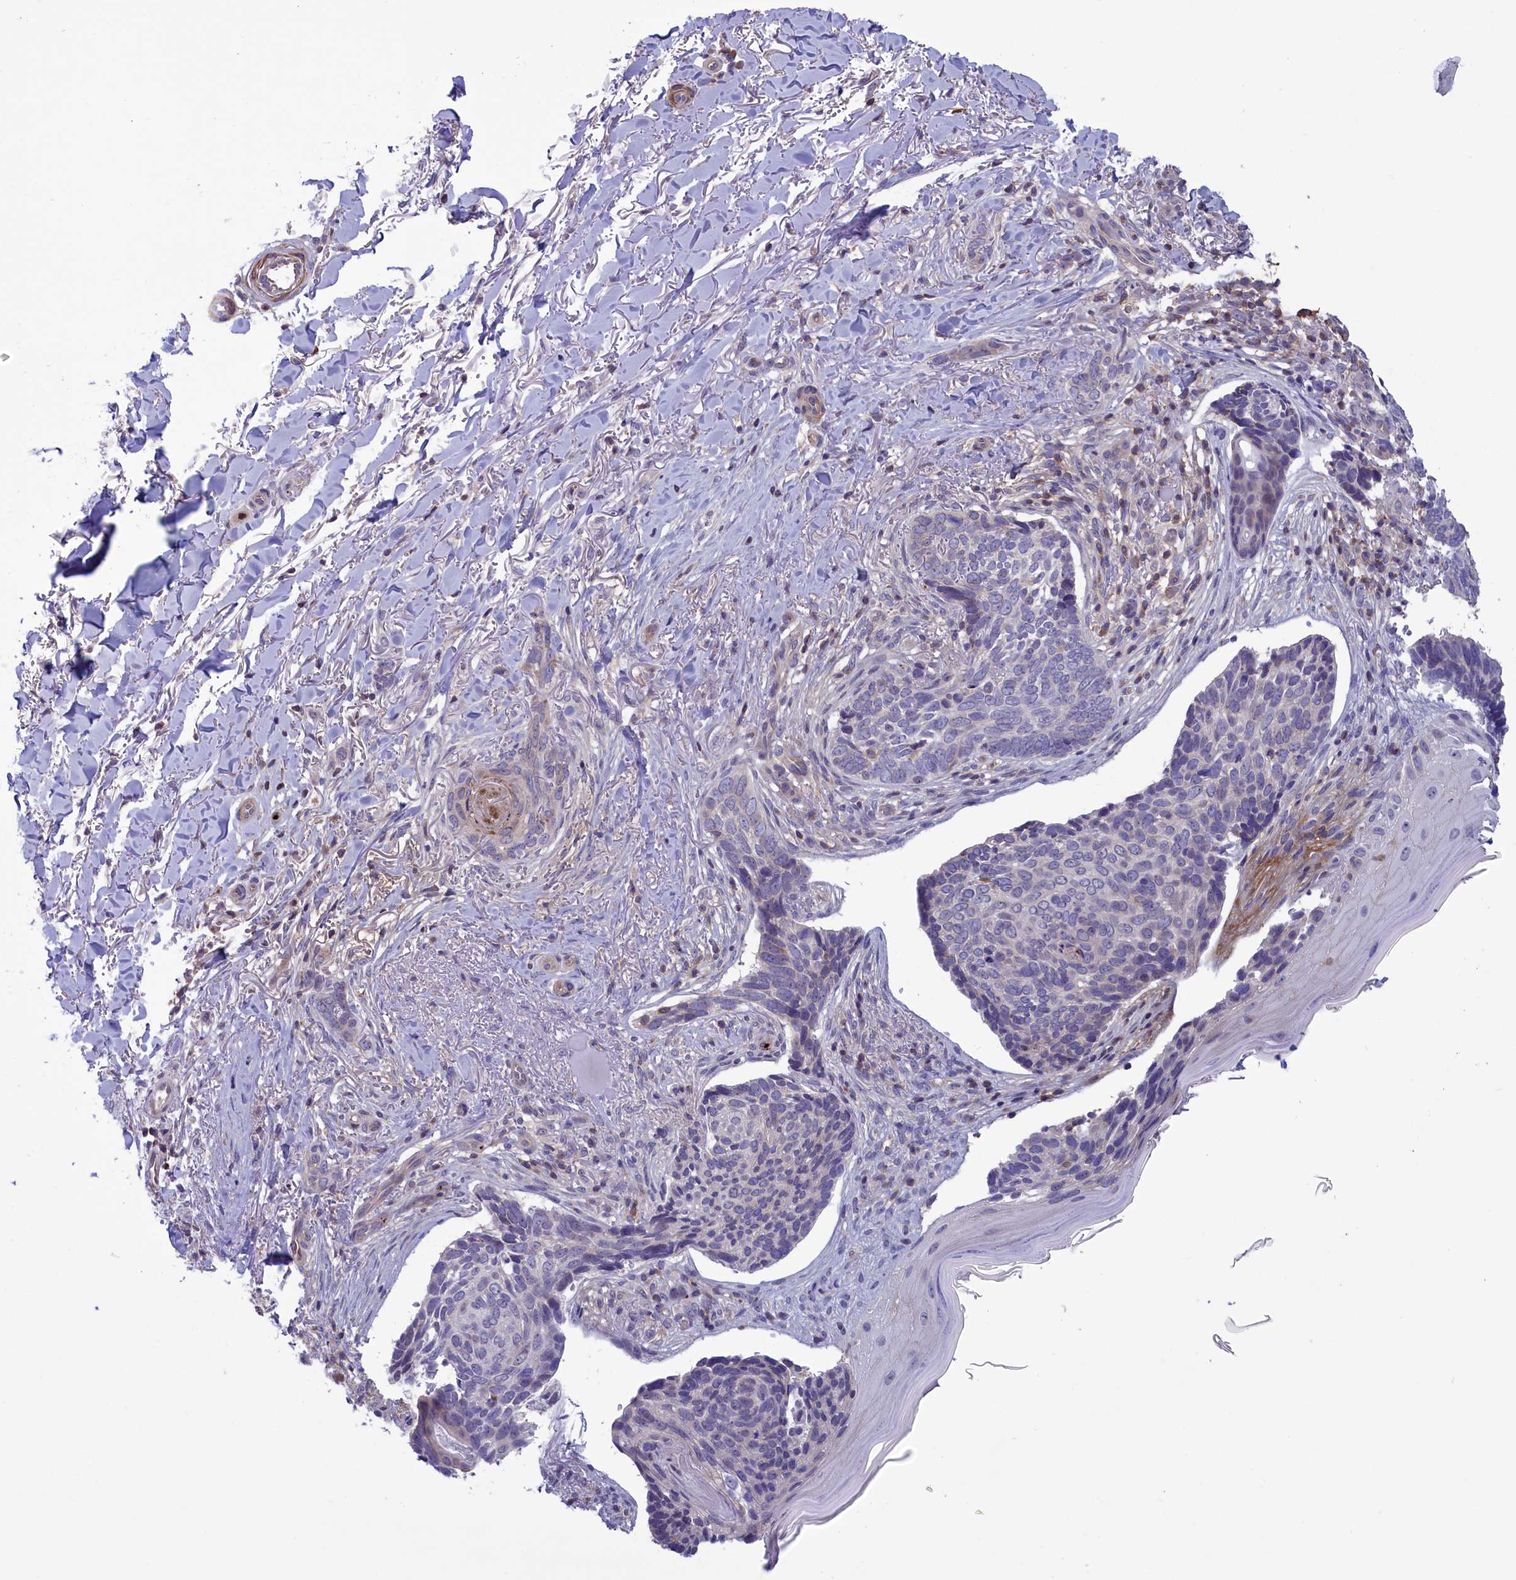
{"staining": {"intensity": "negative", "quantity": "none", "location": "none"}, "tissue": "skin cancer", "cell_type": "Tumor cells", "image_type": "cancer", "snomed": [{"axis": "morphology", "description": "Normal tissue, NOS"}, {"axis": "morphology", "description": "Basal cell carcinoma"}, {"axis": "topography", "description": "Skin"}], "caption": "IHC micrograph of human skin cancer stained for a protein (brown), which shows no staining in tumor cells. (DAB (3,3'-diaminobenzidine) immunohistochemistry visualized using brightfield microscopy, high magnification).", "gene": "HEATR3", "patient": {"sex": "female", "age": 67}}